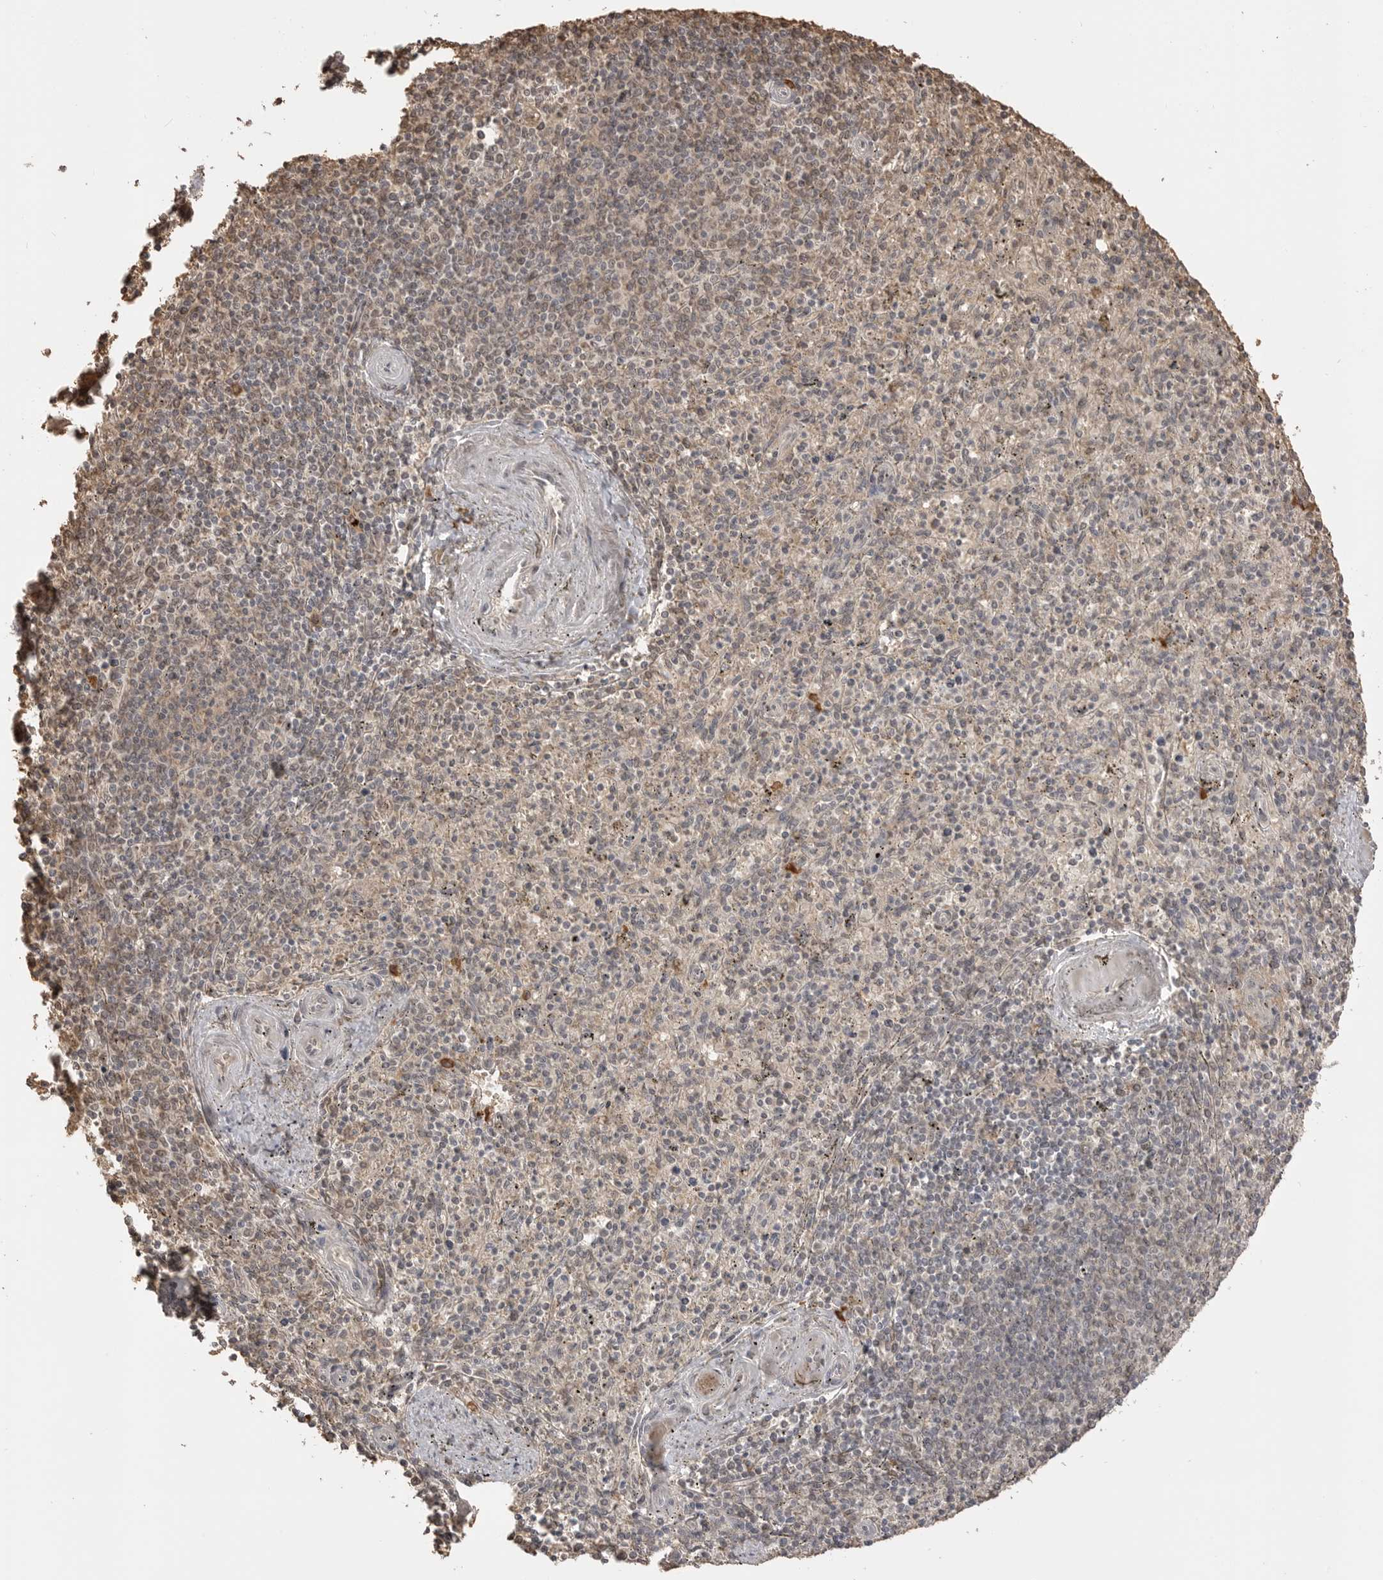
{"staining": {"intensity": "weak", "quantity": "<25%", "location": "nuclear"}, "tissue": "spleen", "cell_type": "Cells in red pulp", "image_type": "normal", "snomed": [{"axis": "morphology", "description": "Normal tissue, NOS"}, {"axis": "topography", "description": "Spleen"}], "caption": "Photomicrograph shows no protein positivity in cells in red pulp of unremarkable spleen. Brightfield microscopy of immunohistochemistry stained with DAB (3,3'-diaminobenzidine) (brown) and hematoxylin (blue), captured at high magnification.", "gene": "ASPSCR1", "patient": {"sex": "male", "age": 72}}